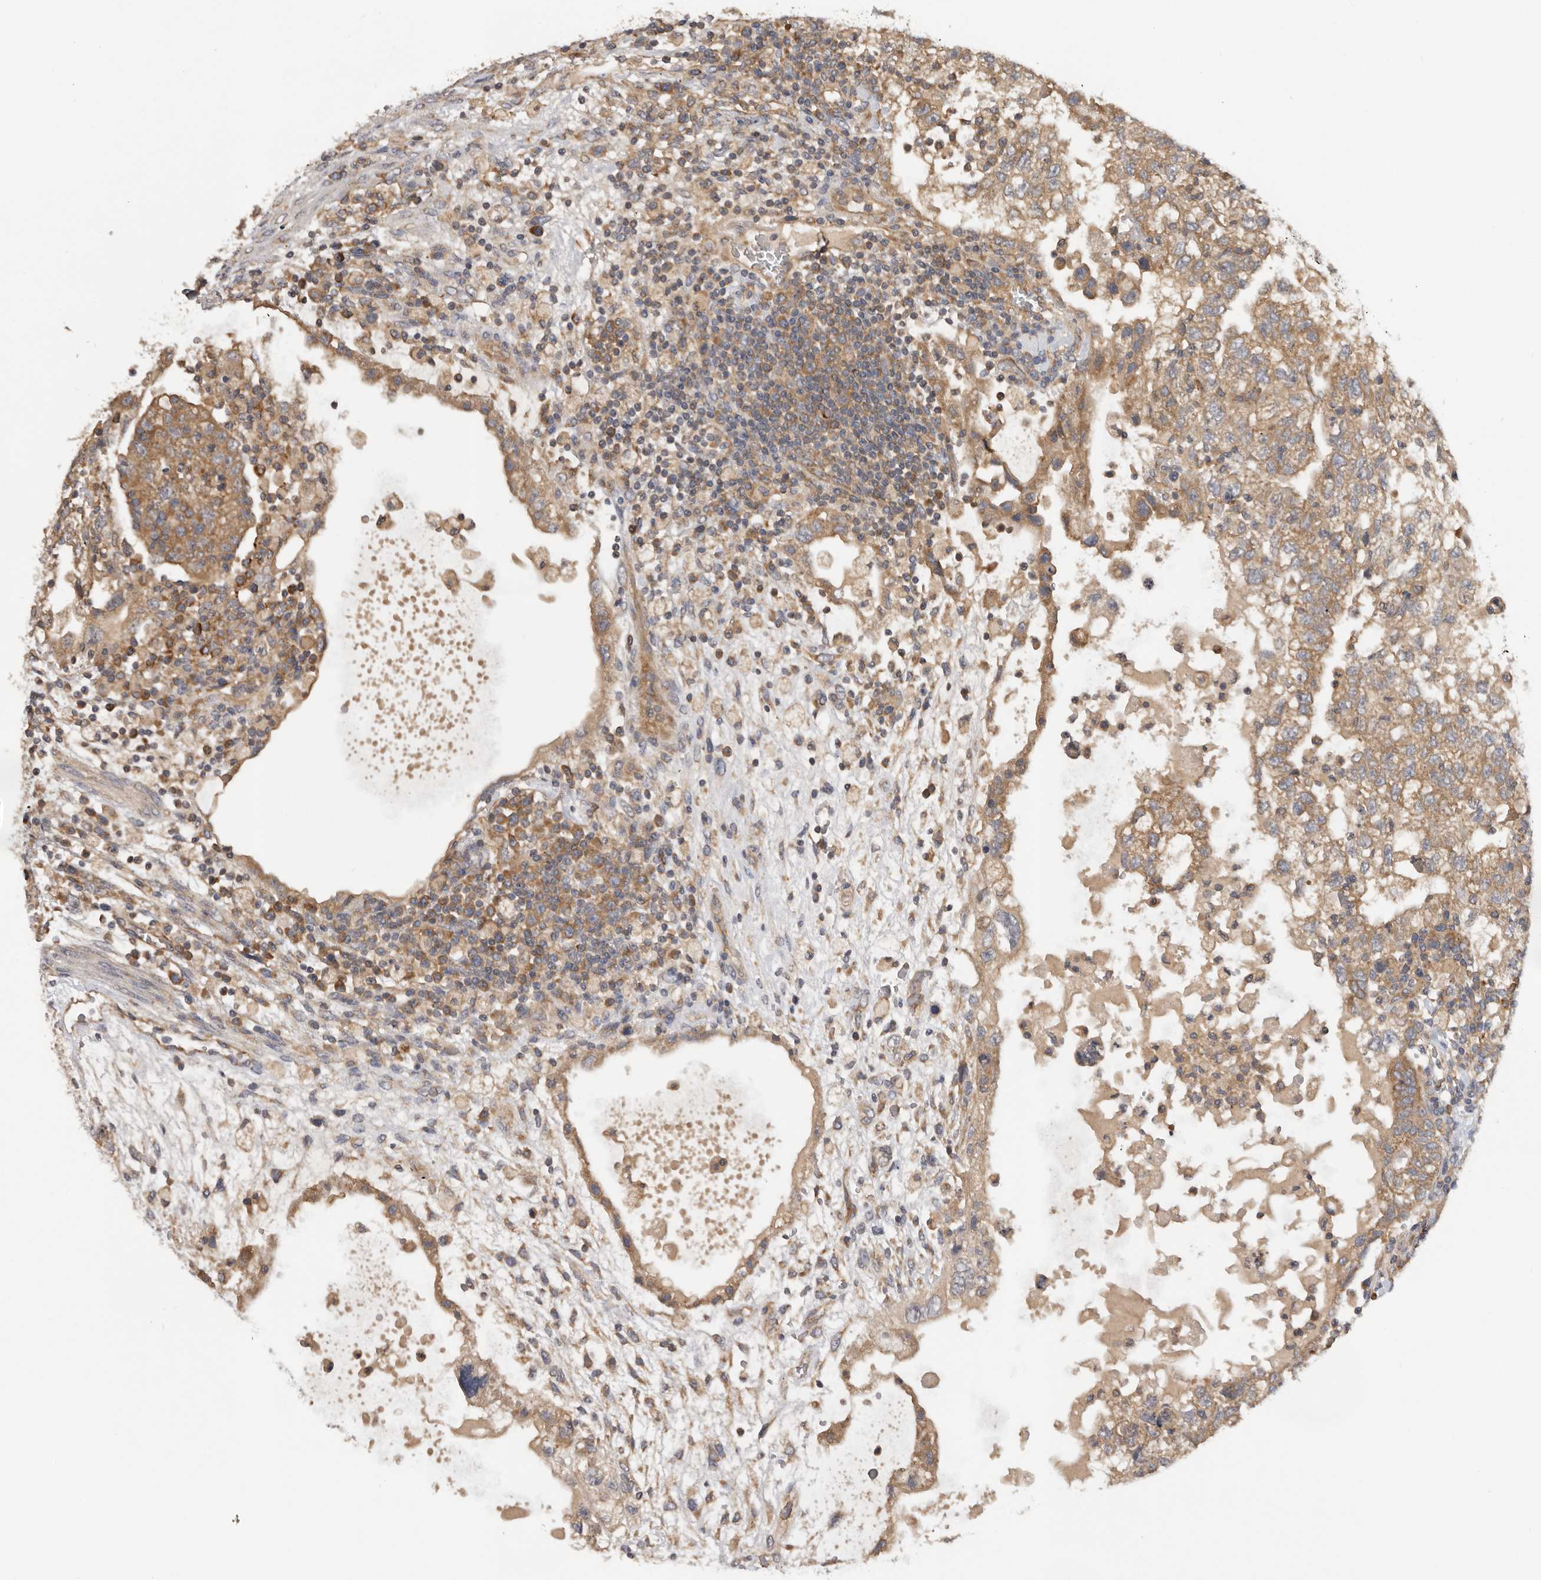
{"staining": {"intensity": "moderate", "quantity": ">75%", "location": "cytoplasmic/membranous"}, "tissue": "testis cancer", "cell_type": "Tumor cells", "image_type": "cancer", "snomed": [{"axis": "morphology", "description": "Carcinoma, Embryonal, NOS"}, {"axis": "topography", "description": "Testis"}], "caption": "Moderate cytoplasmic/membranous staining is seen in about >75% of tumor cells in testis cancer.", "gene": "PPP1R42", "patient": {"sex": "male", "age": 36}}